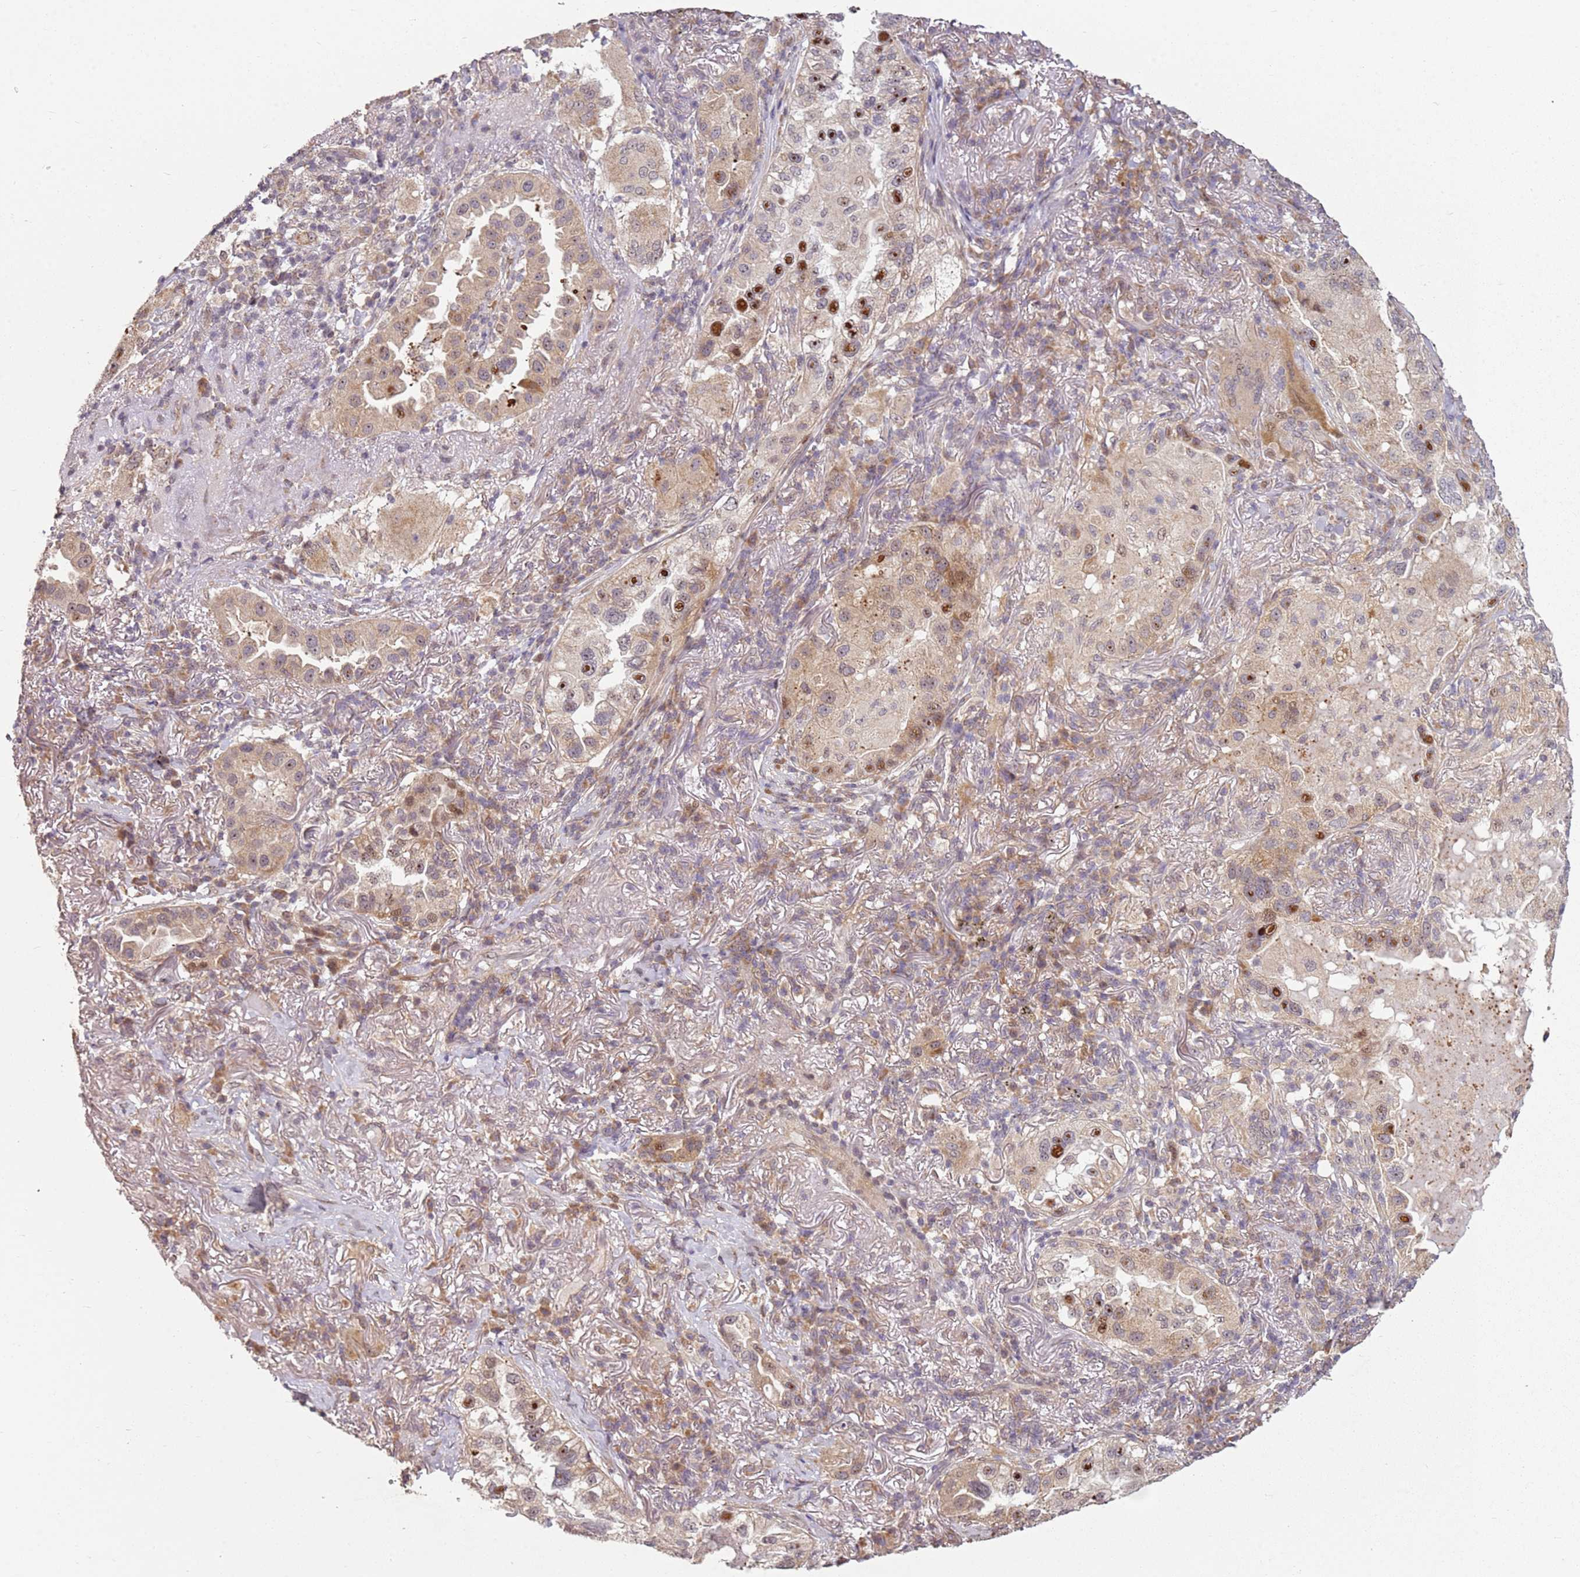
{"staining": {"intensity": "weak", "quantity": ">75%", "location": "cytoplasmic/membranous,nuclear"}, "tissue": "lung cancer", "cell_type": "Tumor cells", "image_type": "cancer", "snomed": [{"axis": "morphology", "description": "Adenocarcinoma, NOS"}, {"axis": "topography", "description": "Lung"}], "caption": "Human lung cancer (adenocarcinoma) stained with a brown dye reveals weak cytoplasmic/membranous and nuclear positive expression in approximately >75% of tumor cells.", "gene": "CHURC1", "patient": {"sex": "female", "age": 69}}